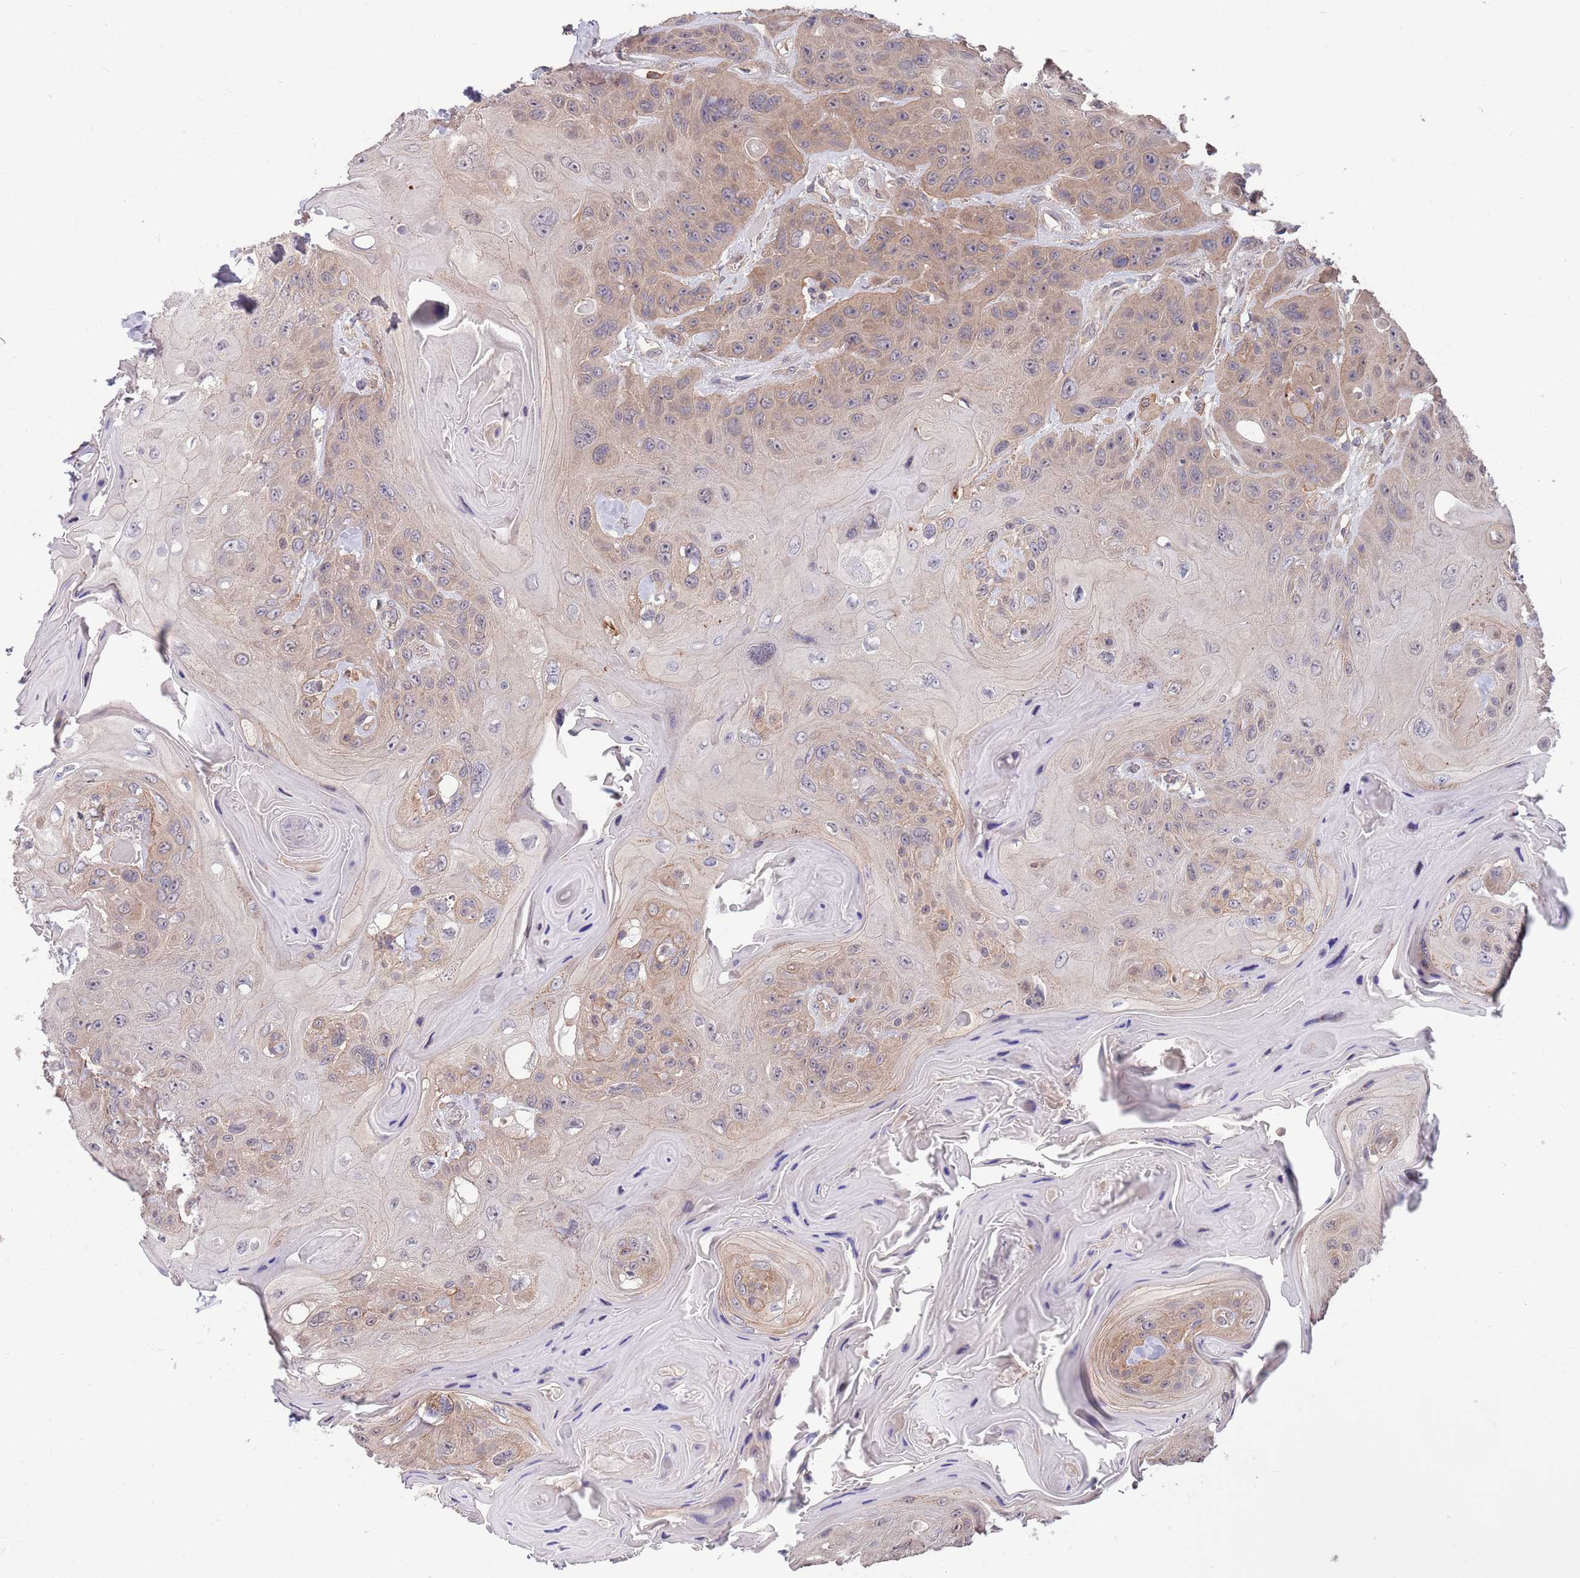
{"staining": {"intensity": "weak", "quantity": "25%-75%", "location": "cytoplasmic/membranous"}, "tissue": "head and neck cancer", "cell_type": "Tumor cells", "image_type": "cancer", "snomed": [{"axis": "morphology", "description": "Squamous cell carcinoma, NOS"}, {"axis": "topography", "description": "Head-Neck"}], "caption": "Immunohistochemical staining of human head and neck cancer reveals weak cytoplasmic/membranous protein staining in about 25%-75% of tumor cells. The protein is stained brown, and the nuclei are stained in blue (DAB (3,3'-diaminobenzidine) IHC with brightfield microscopy, high magnification).", "gene": "MARVELD2", "patient": {"sex": "female", "age": 59}}